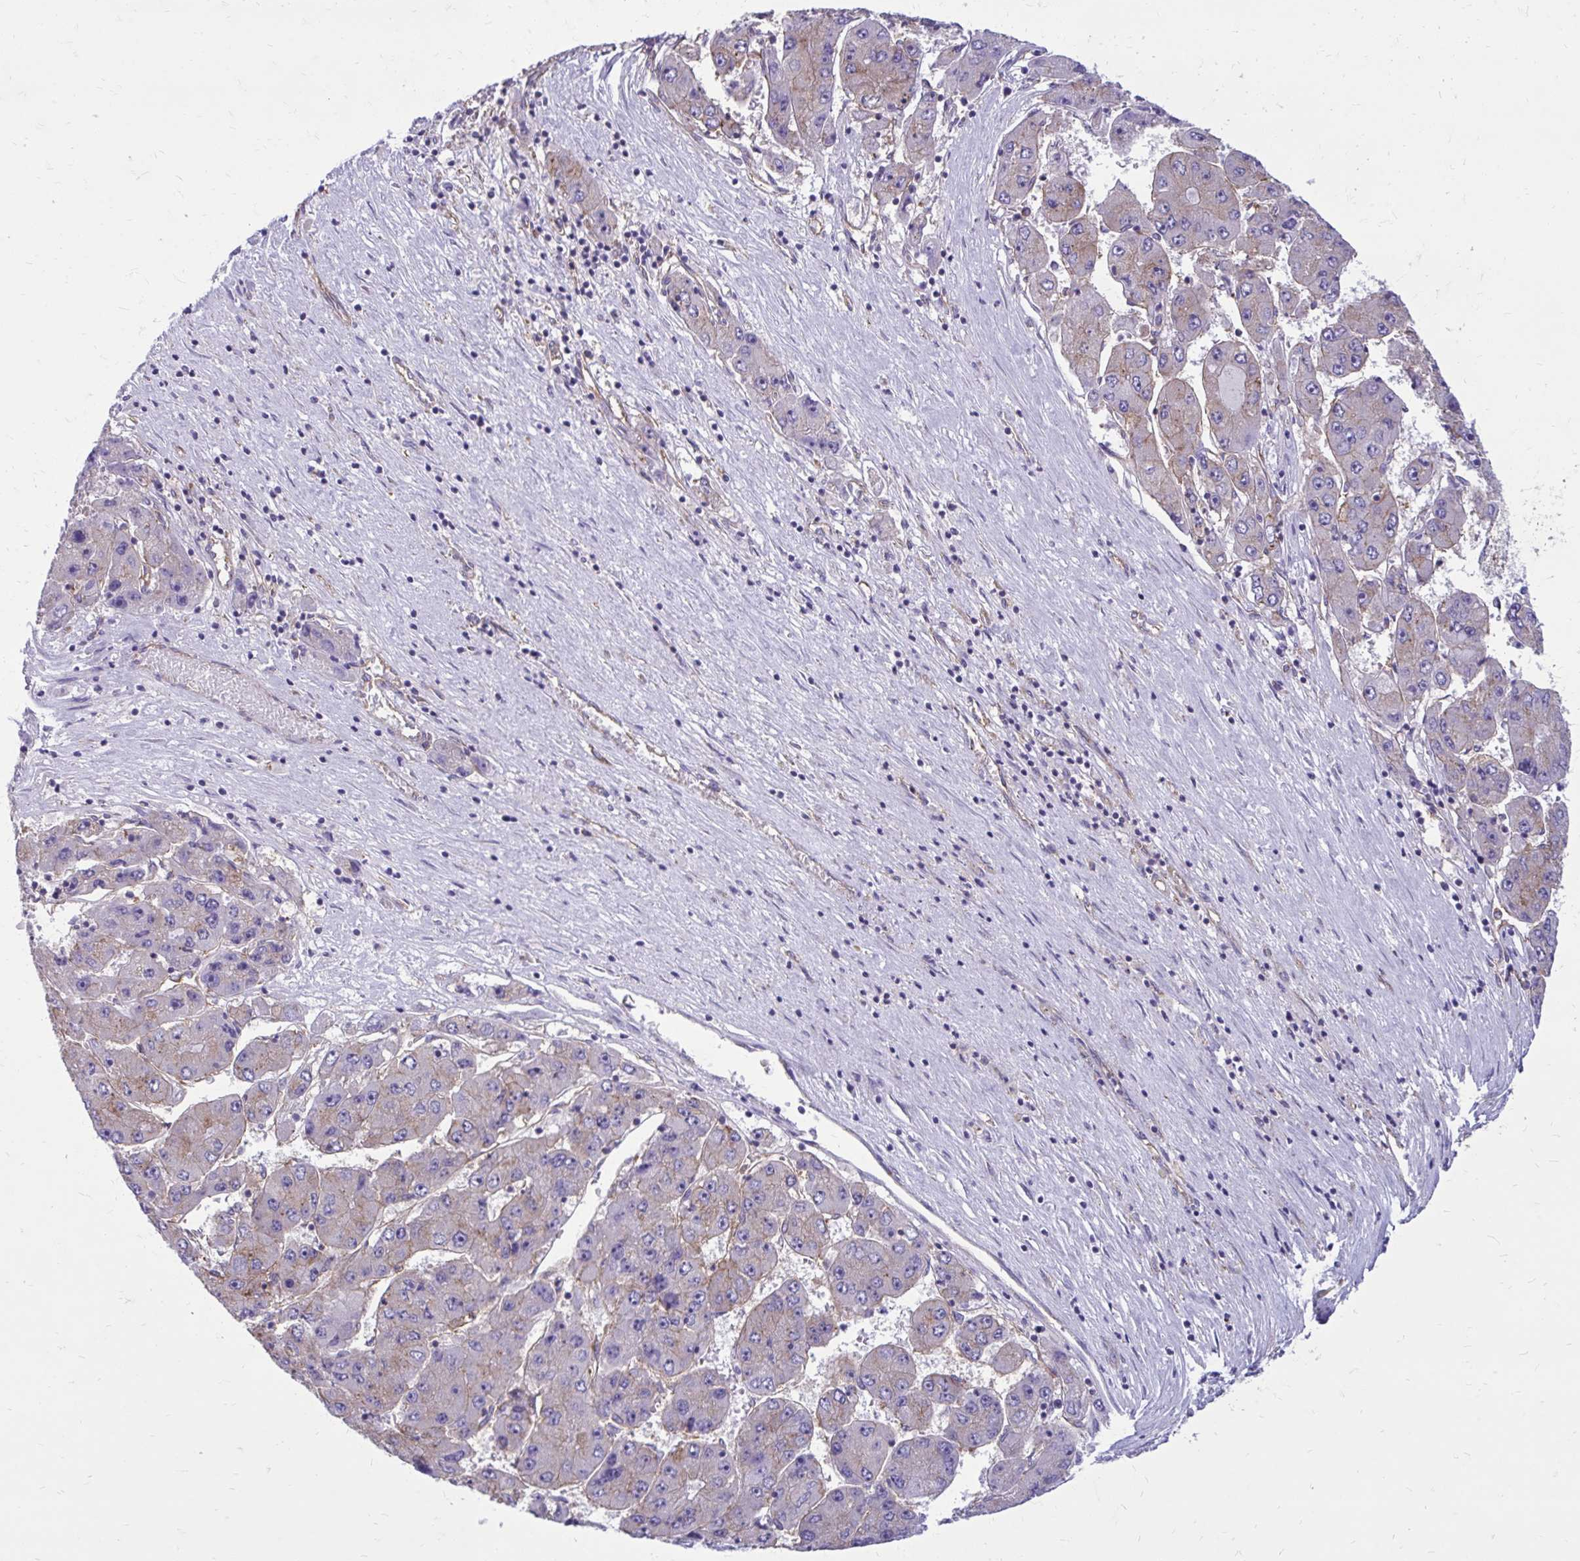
{"staining": {"intensity": "negative", "quantity": "none", "location": "none"}, "tissue": "liver cancer", "cell_type": "Tumor cells", "image_type": "cancer", "snomed": [{"axis": "morphology", "description": "Carcinoma, Hepatocellular, NOS"}, {"axis": "topography", "description": "Liver"}], "caption": "This is an immunohistochemistry image of liver cancer. There is no staining in tumor cells.", "gene": "CLTA", "patient": {"sex": "female", "age": 61}}